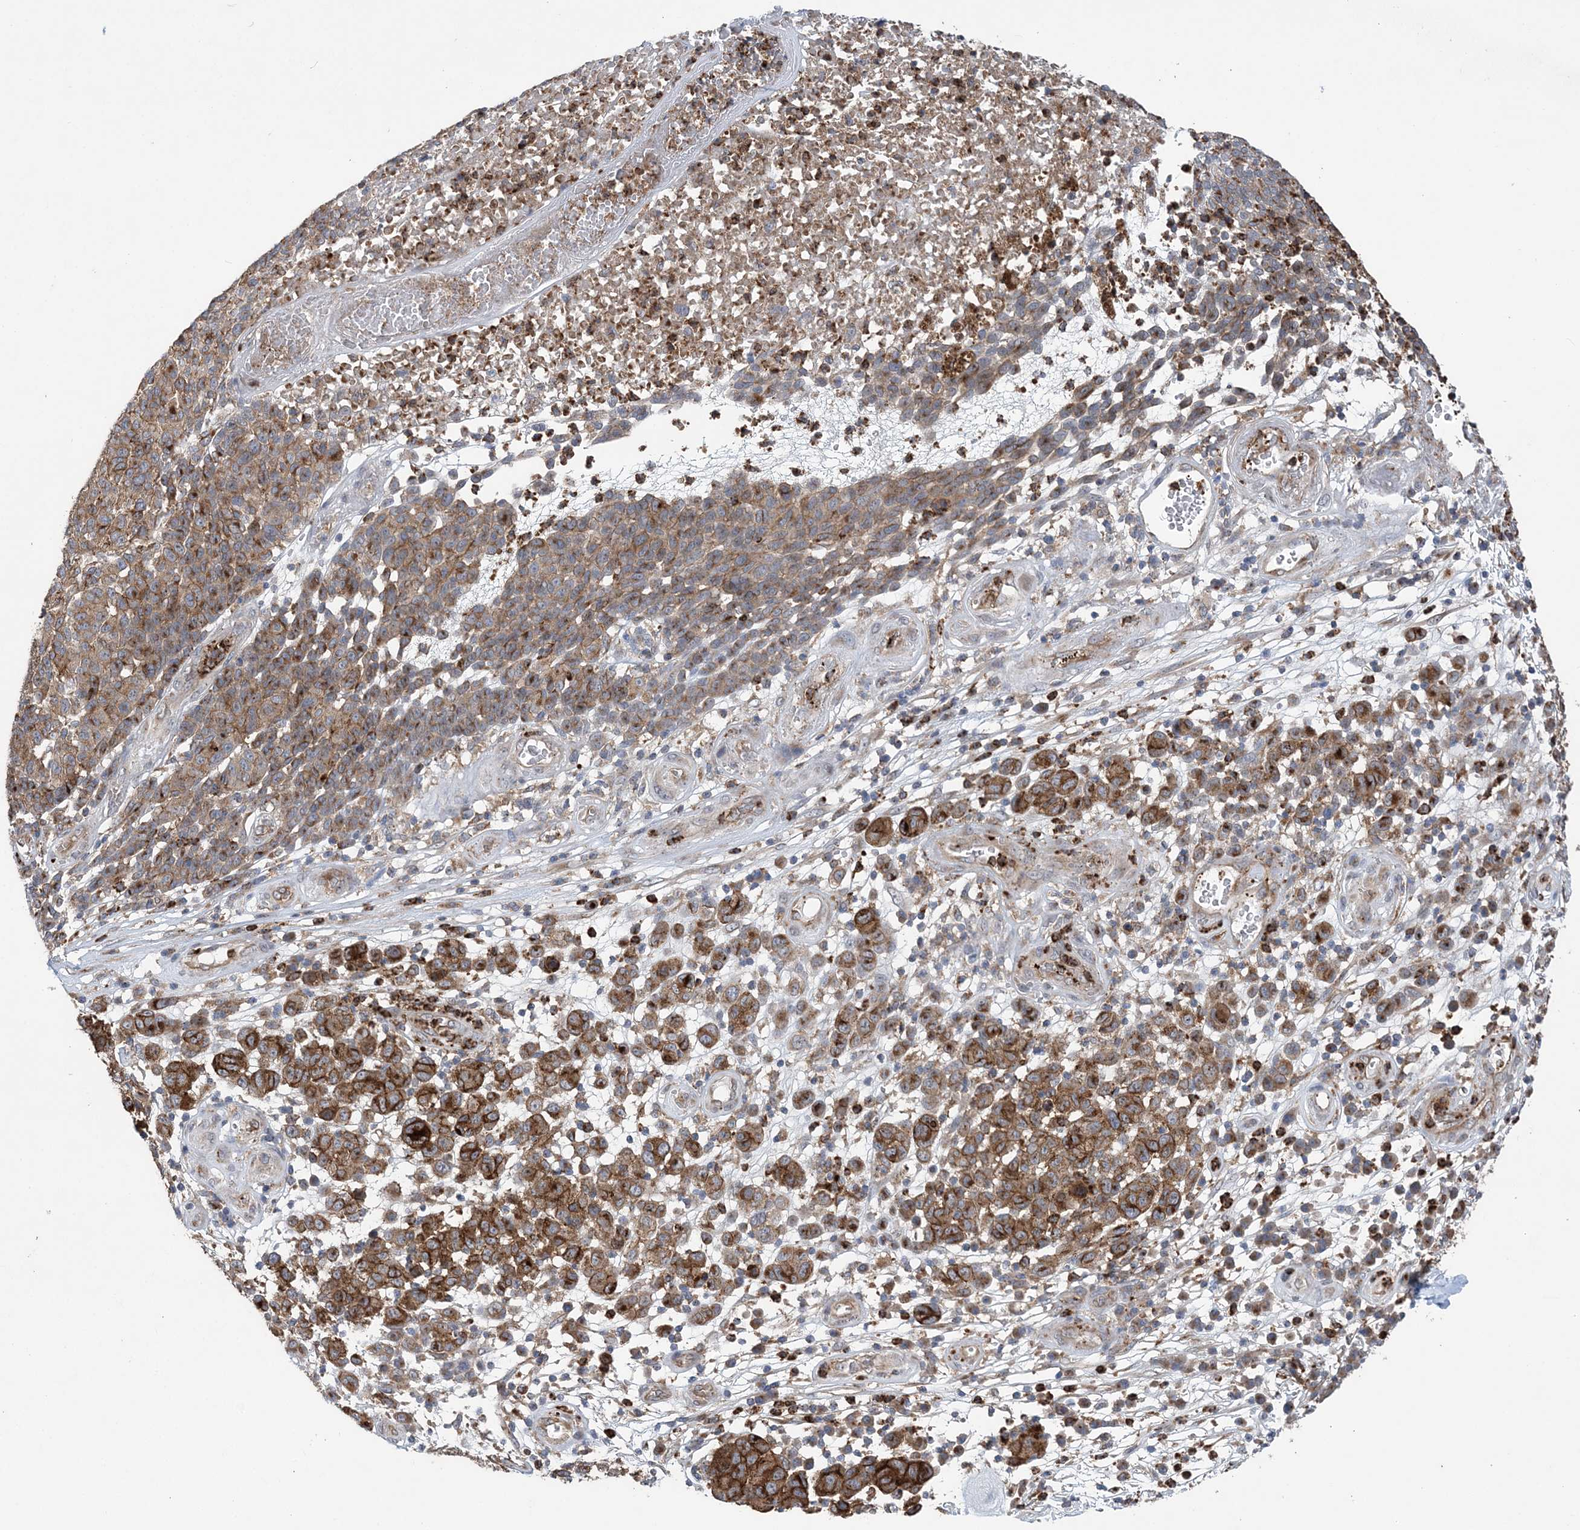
{"staining": {"intensity": "strong", "quantity": ">75%", "location": "cytoplasmic/membranous"}, "tissue": "melanoma", "cell_type": "Tumor cells", "image_type": "cancer", "snomed": [{"axis": "morphology", "description": "Malignant melanoma, NOS"}, {"axis": "topography", "description": "Skin"}], "caption": "Tumor cells show high levels of strong cytoplasmic/membranous positivity in approximately >75% of cells in human malignant melanoma.", "gene": "PTTG1IP", "patient": {"sex": "male", "age": 49}}